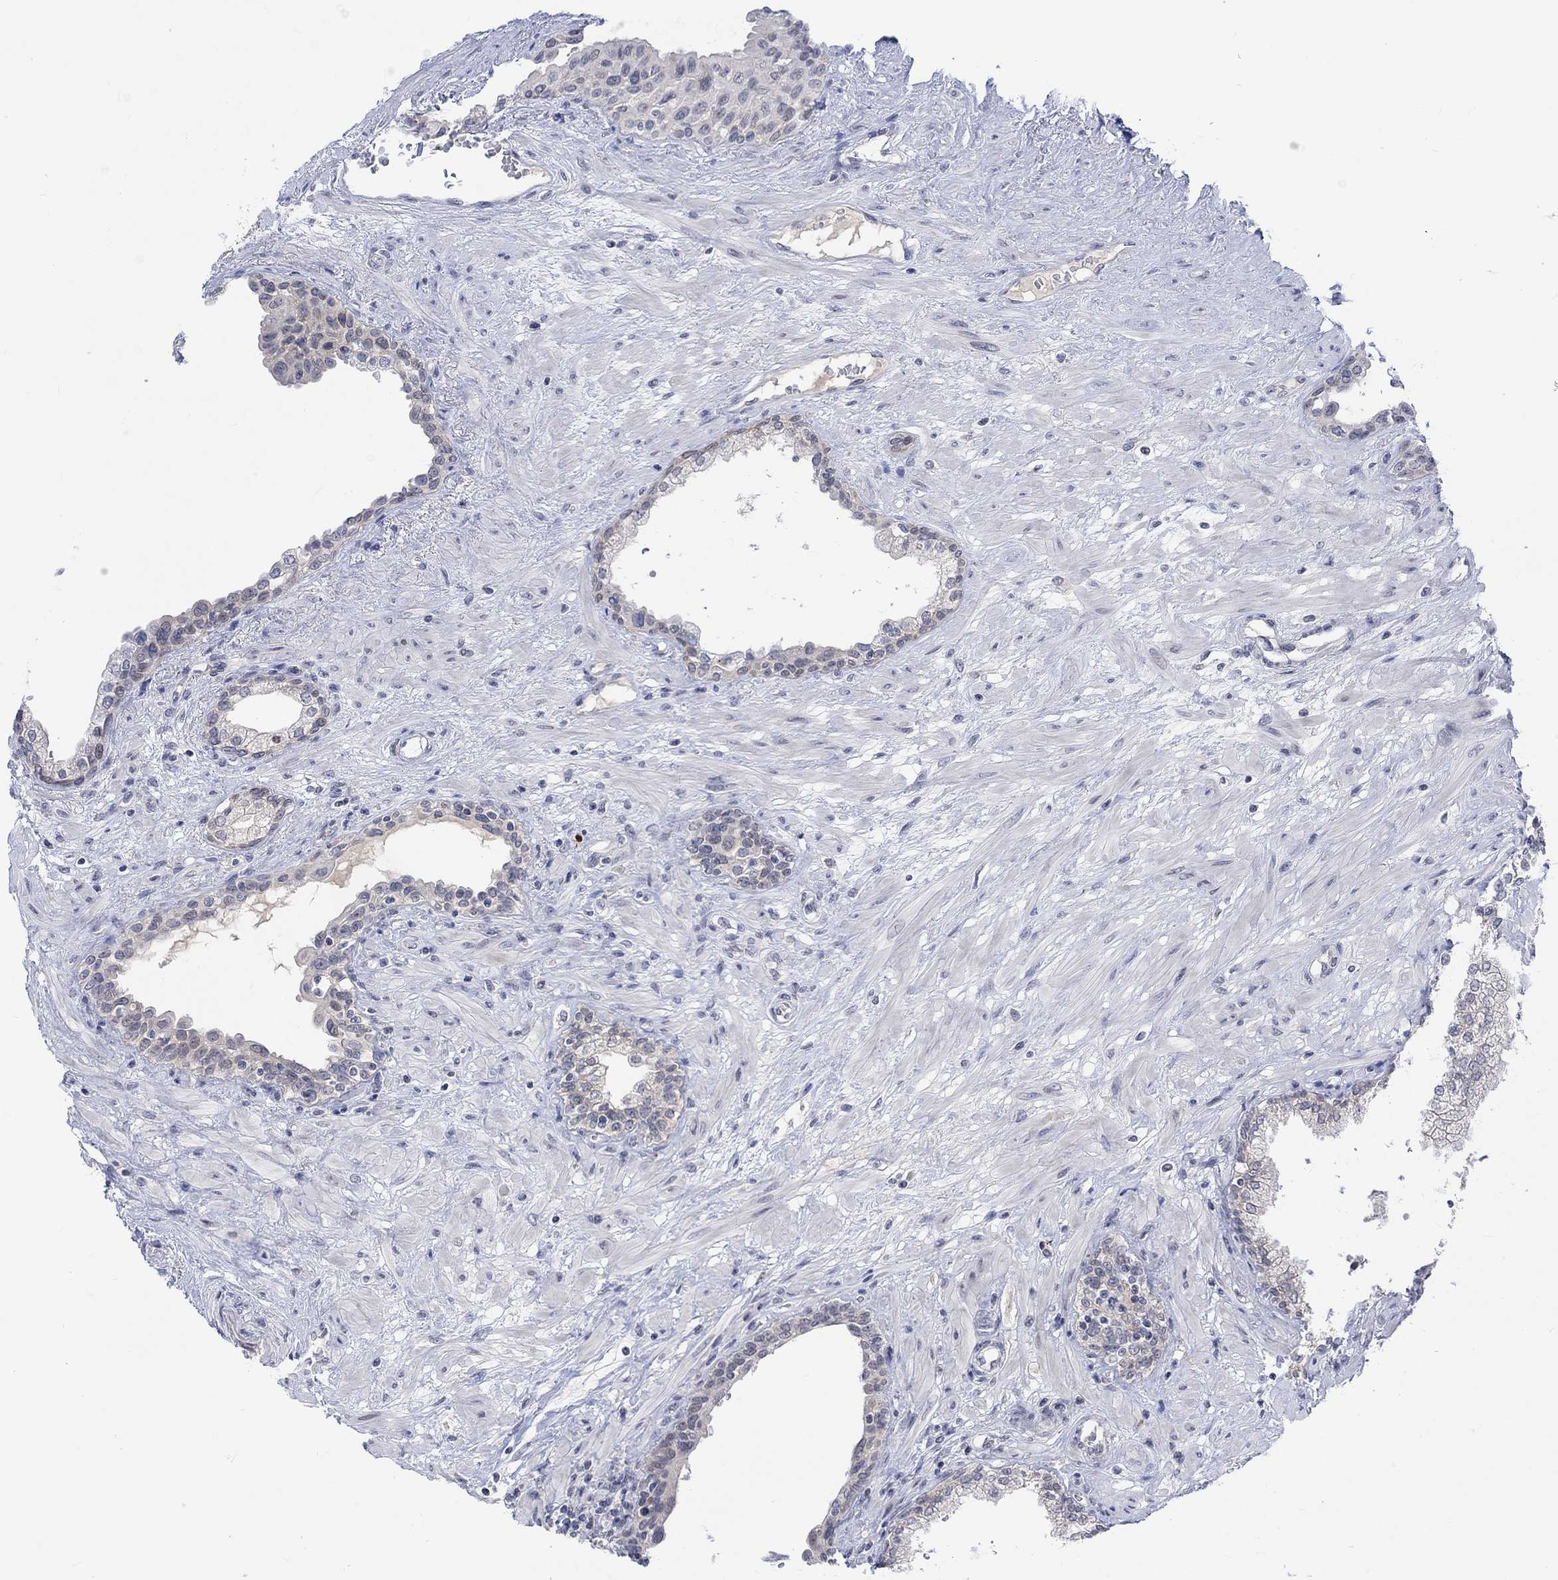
{"staining": {"intensity": "negative", "quantity": "none", "location": "none"}, "tissue": "prostate", "cell_type": "Glandular cells", "image_type": "normal", "snomed": [{"axis": "morphology", "description": "Normal tissue, NOS"}, {"axis": "topography", "description": "Prostate"}], "caption": "Immunohistochemistry micrograph of unremarkable prostate stained for a protein (brown), which exhibits no positivity in glandular cells. (DAB immunohistochemistry visualized using brightfield microscopy, high magnification).", "gene": "DCX", "patient": {"sex": "male", "age": 63}}